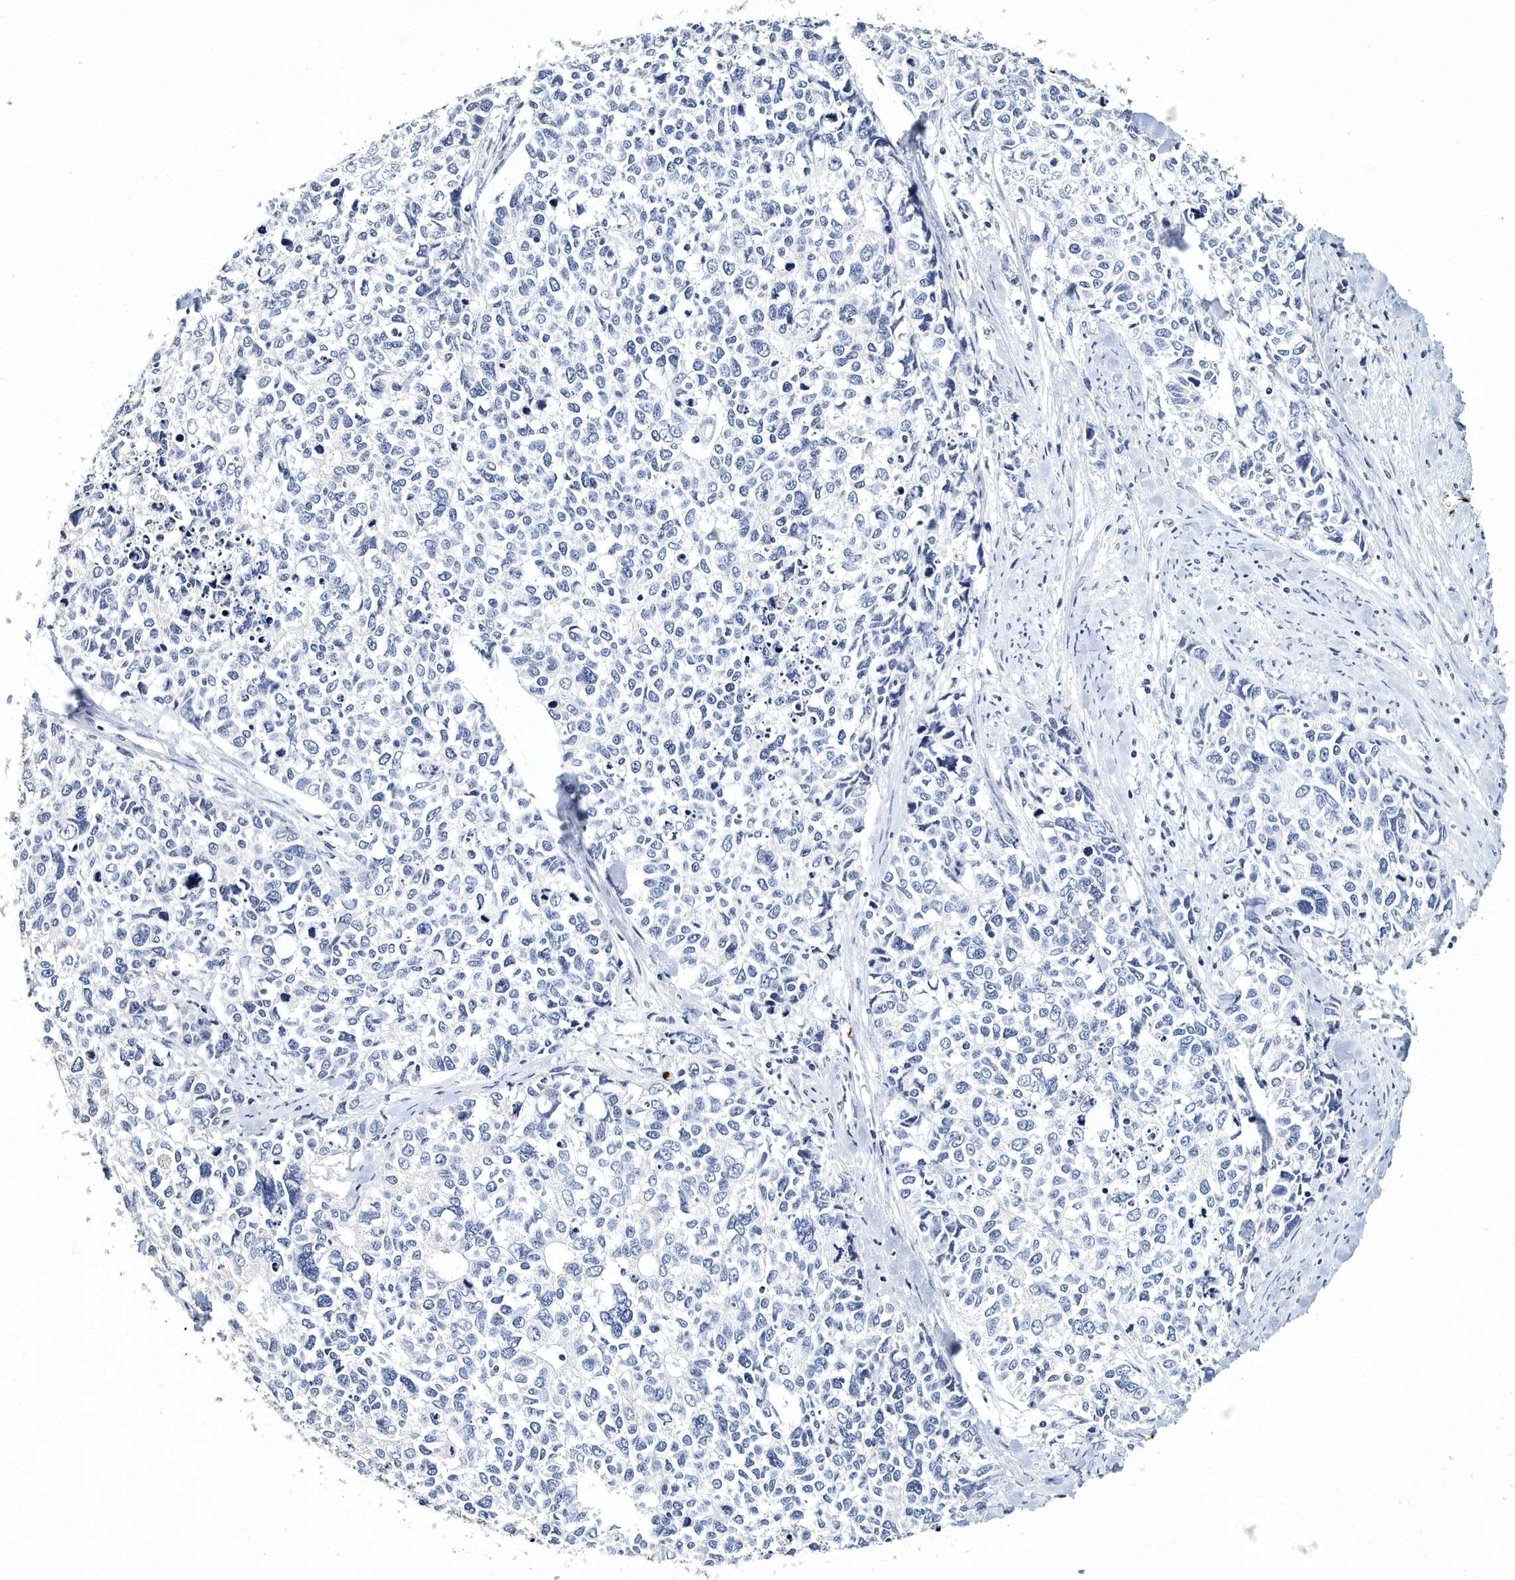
{"staining": {"intensity": "negative", "quantity": "none", "location": "none"}, "tissue": "cervical cancer", "cell_type": "Tumor cells", "image_type": "cancer", "snomed": [{"axis": "morphology", "description": "Squamous cell carcinoma, NOS"}, {"axis": "topography", "description": "Cervix"}], "caption": "A high-resolution histopathology image shows immunohistochemistry staining of cervical cancer, which displays no significant positivity in tumor cells.", "gene": "ITGA2B", "patient": {"sex": "female", "age": 63}}